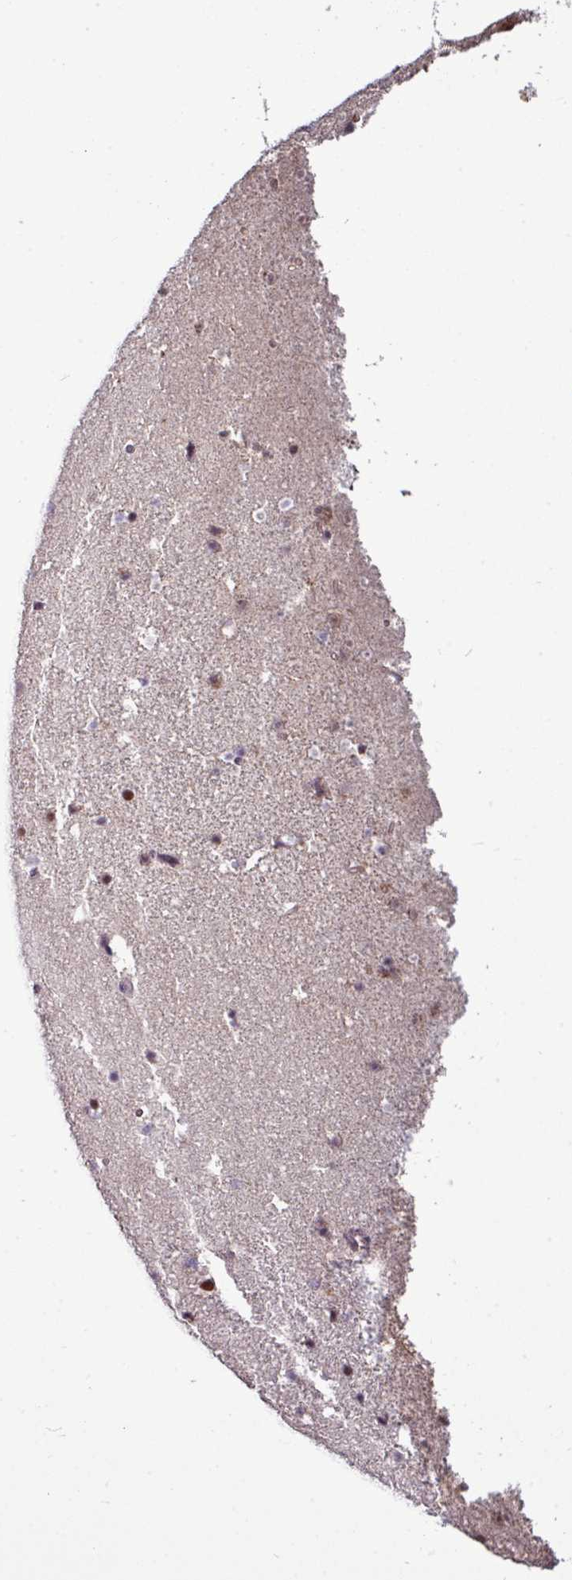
{"staining": {"intensity": "negative", "quantity": "none", "location": "none"}, "tissue": "hippocampus", "cell_type": "Glial cells", "image_type": "normal", "snomed": [{"axis": "morphology", "description": "Normal tissue, NOS"}, {"axis": "topography", "description": "Hippocampus"}], "caption": "The histopathology image shows no staining of glial cells in normal hippocampus. (IHC, brightfield microscopy, high magnification).", "gene": "SKIC2", "patient": {"sex": "male", "age": 37}}